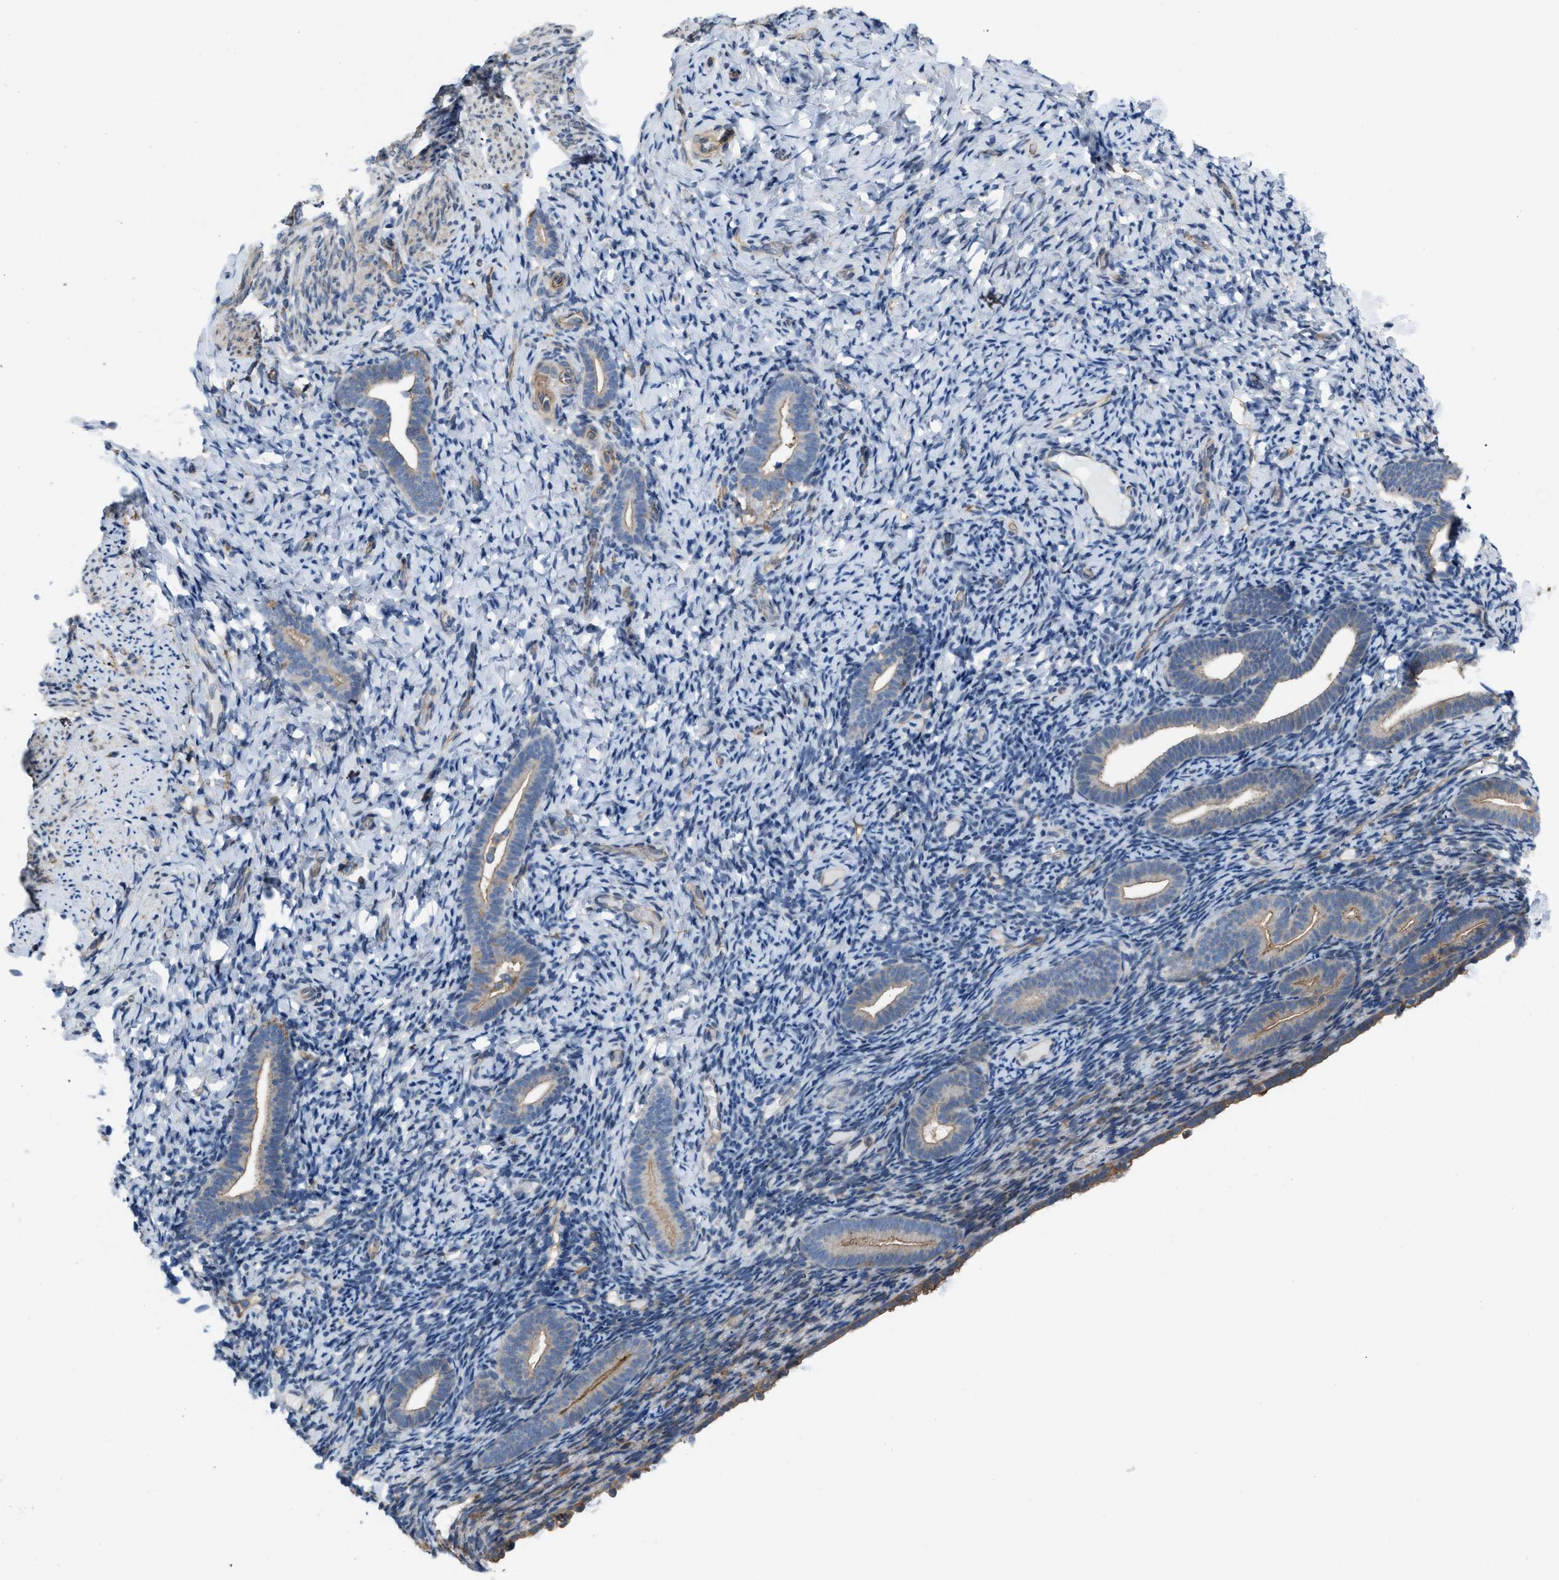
{"staining": {"intensity": "negative", "quantity": "none", "location": "none"}, "tissue": "endometrium", "cell_type": "Cells in endometrial stroma", "image_type": "normal", "snomed": [{"axis": "morphology", "description": "Normal tissue, NOS"}, {"axis": "topography", "description": "Endometrium"}], "caption": "Immunohistochemistry (IHC) photomicrograph of benign endometrium: human endometrium stained with DAB displays no significant protein positivity in cells in endometrial stroma.", "gene": "MYO18A", "patient": {"sex": "female", "age": 51}}